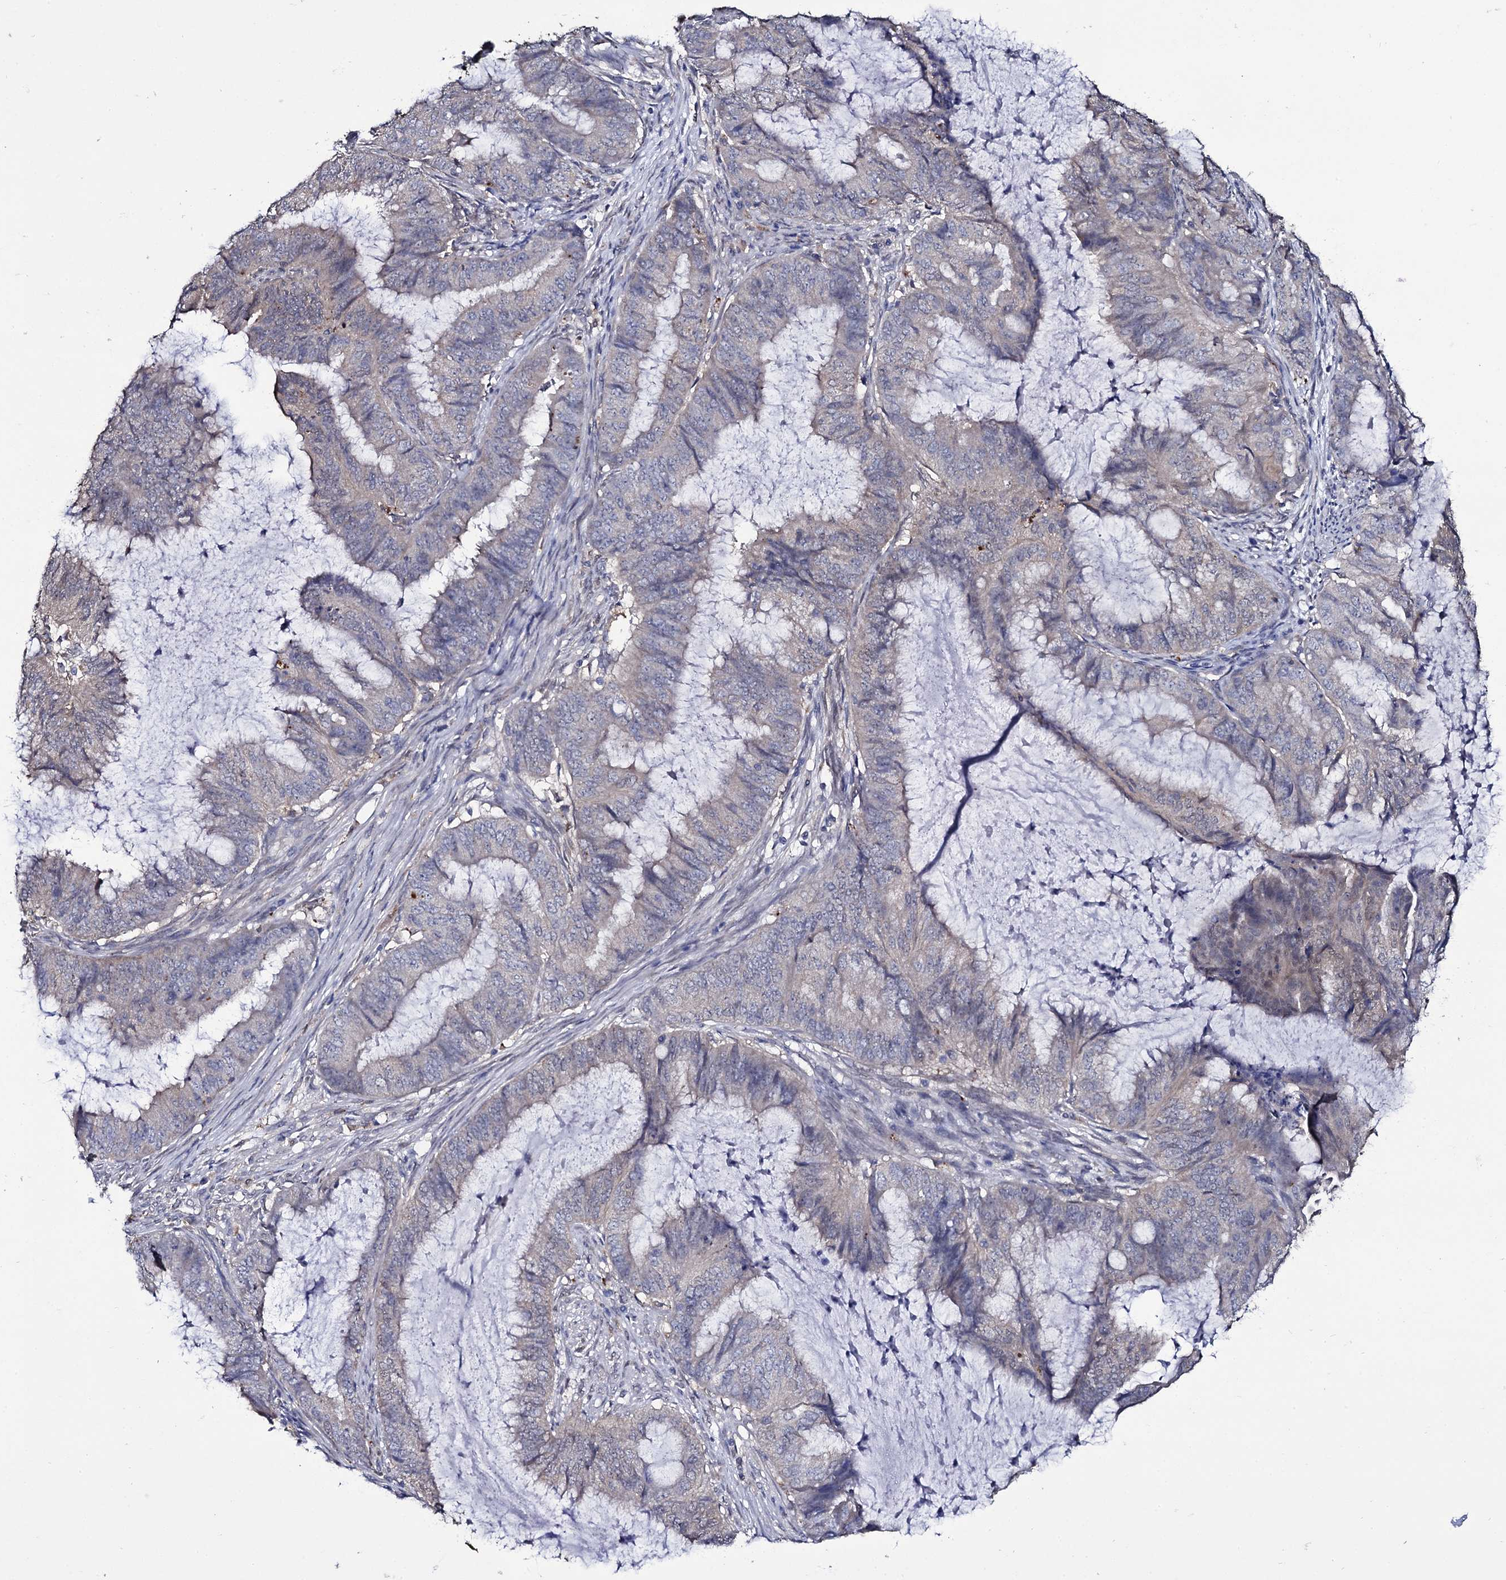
{"staining": {"intensity": "negative", "quantity": "none", "location": "none"}, "tissue": "endometrial cancer", "cell_type": "Tumor cells", "image_type": "cancer", "snomed": [{"axis": "morphology", "description": "Adenocarcinoma, NOS"}, {"axis": "topography", "description": "Endometrium"}], "caption": "Endometrial cancer (adenocarcinoma) was stained to show a protein in brown. There is no significant staining in tumor cells.", "gene": "CRYL1", "patient": {"sex": "female", "age": 81}}